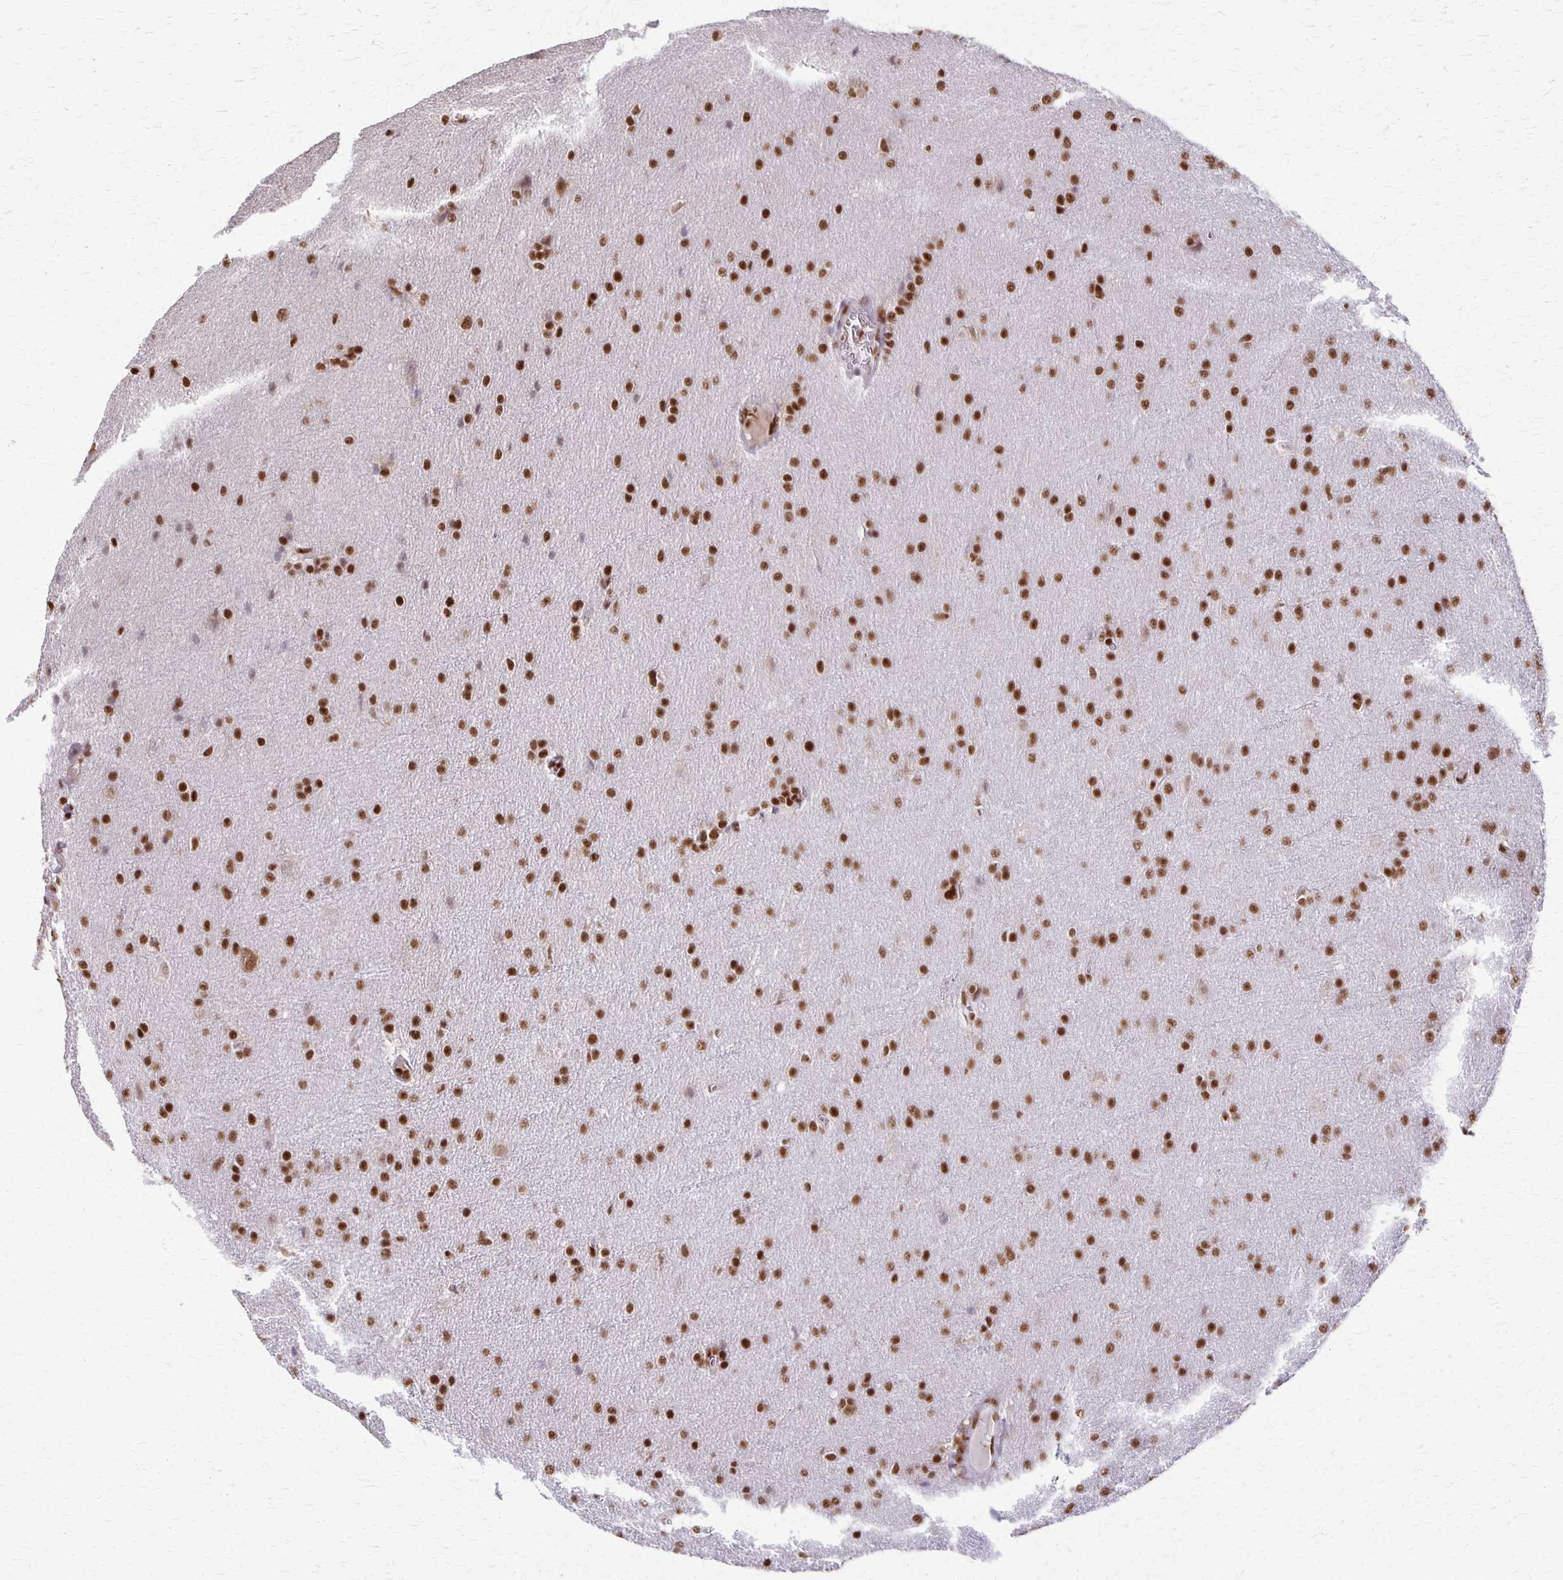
{"staining": {"intensity": "strong", "quantity": ">75%", "location": "nuclear"}, "tissue": "glioma", "cell_type": "Tumor cells", "image_type": "cancer", "snomed": [{"axis": "morphology", "description": "Glioma, malignant, Low grade"}, {"axis": "topography", "description": "Brain"}], "caption": "The immunohistochemical stain highlights strong nuclear expression in tumor cells of low-grade glioma (malignant) tissue.", "gene": "XRCC6", "patient": {"sex": "female", "age": 32}}